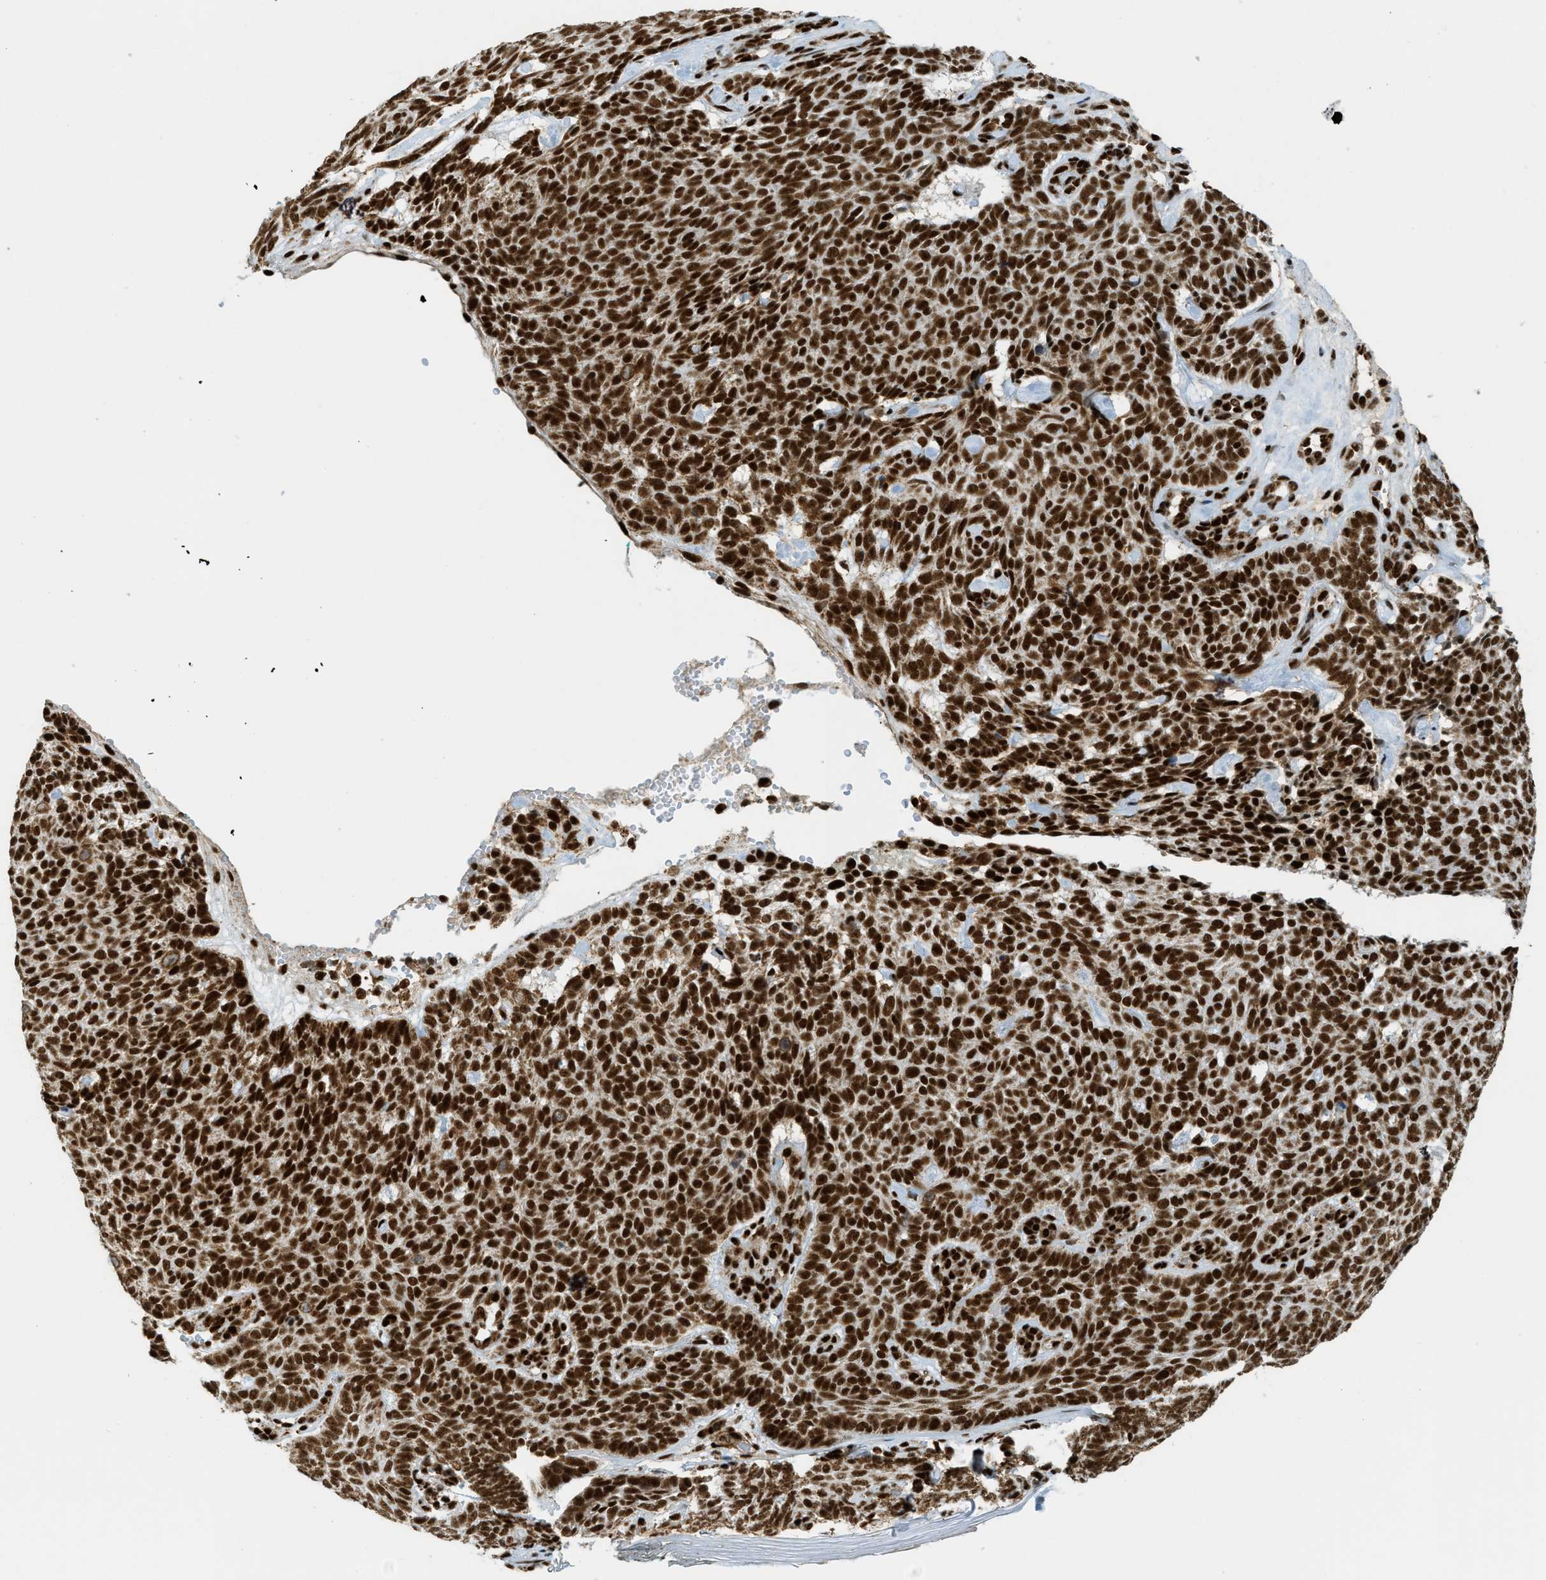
{"staining": {"intensity": "strong", "quantity": ">75%", "location": "nuclear"}, "tissue": "skin cancer", "cell_type": "Tumor cells", "image_type": "cancer", "snomed": [{"axis": "morphology", "description": "Basal cell carcinoma"}, {"axis": "topography", "description": "Skin"}], "caption": "IHC photomicrograph of human basal cell carcinoma (skin) stained for a protein (brown), which exhibits high levels of strong nuclear positivity in about >75% of tumor cells.", "gene": "GABPB1", "patient": {"sex": "male", "age": 61}}